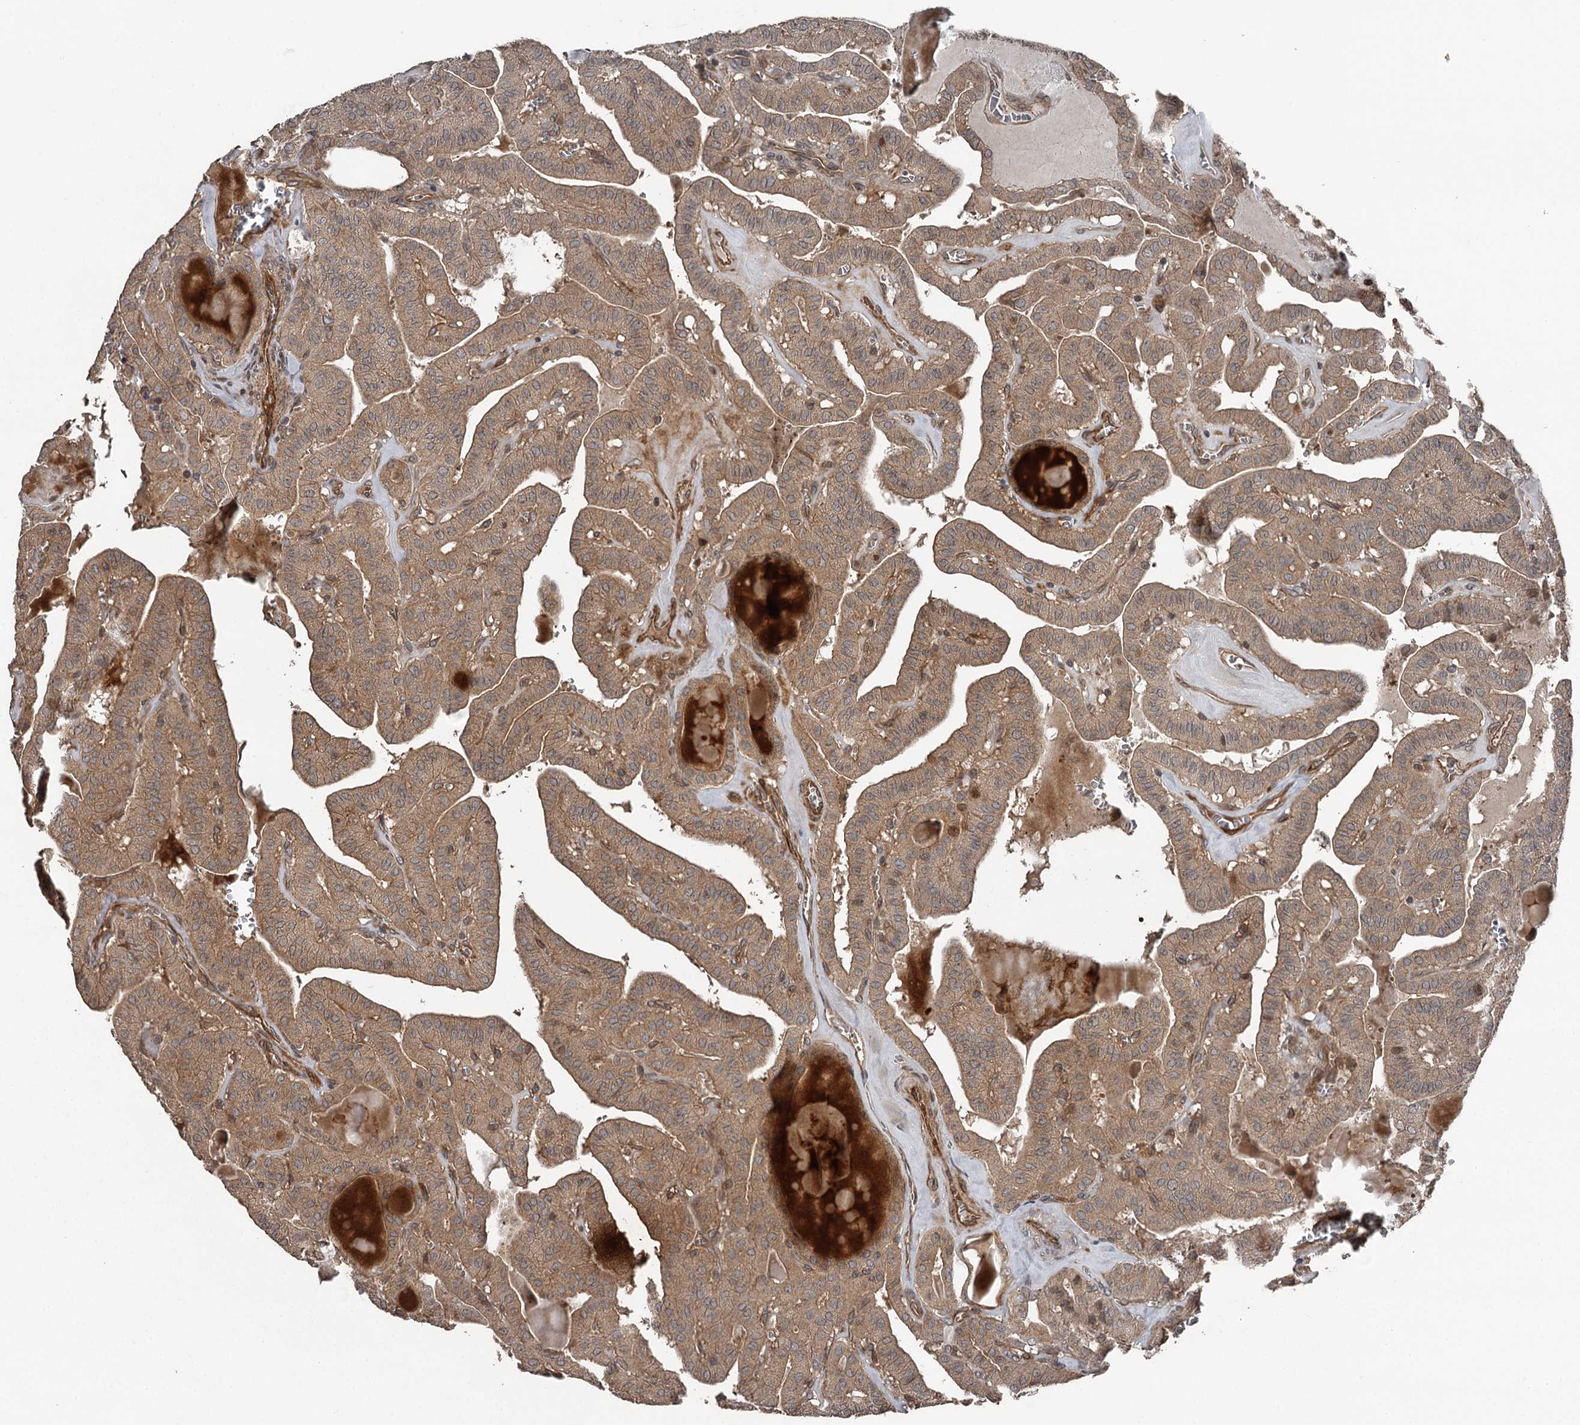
{"staining": {"intensity": "moderate", "quantity": ">75%", "location": "cytoplasmic/membranous"}, "tissue": "thyroid cancer", "cell_type": "Tumor cells", "image_type": "cancer", "snomed": [{"axis": "morphology", "description": "Papillary adenocarcinoma, NOS"}, {"axis": "topography", "description": "Thyroid gland"}], "caption": "Thyroid cancer (papillary adenocarcinoma) tissue reveals moderate cytoplasmic/membranous positivity in about >75% of tumor cells", "gene": "RAB21", "patient": {"sex": "male", "age": 52}}